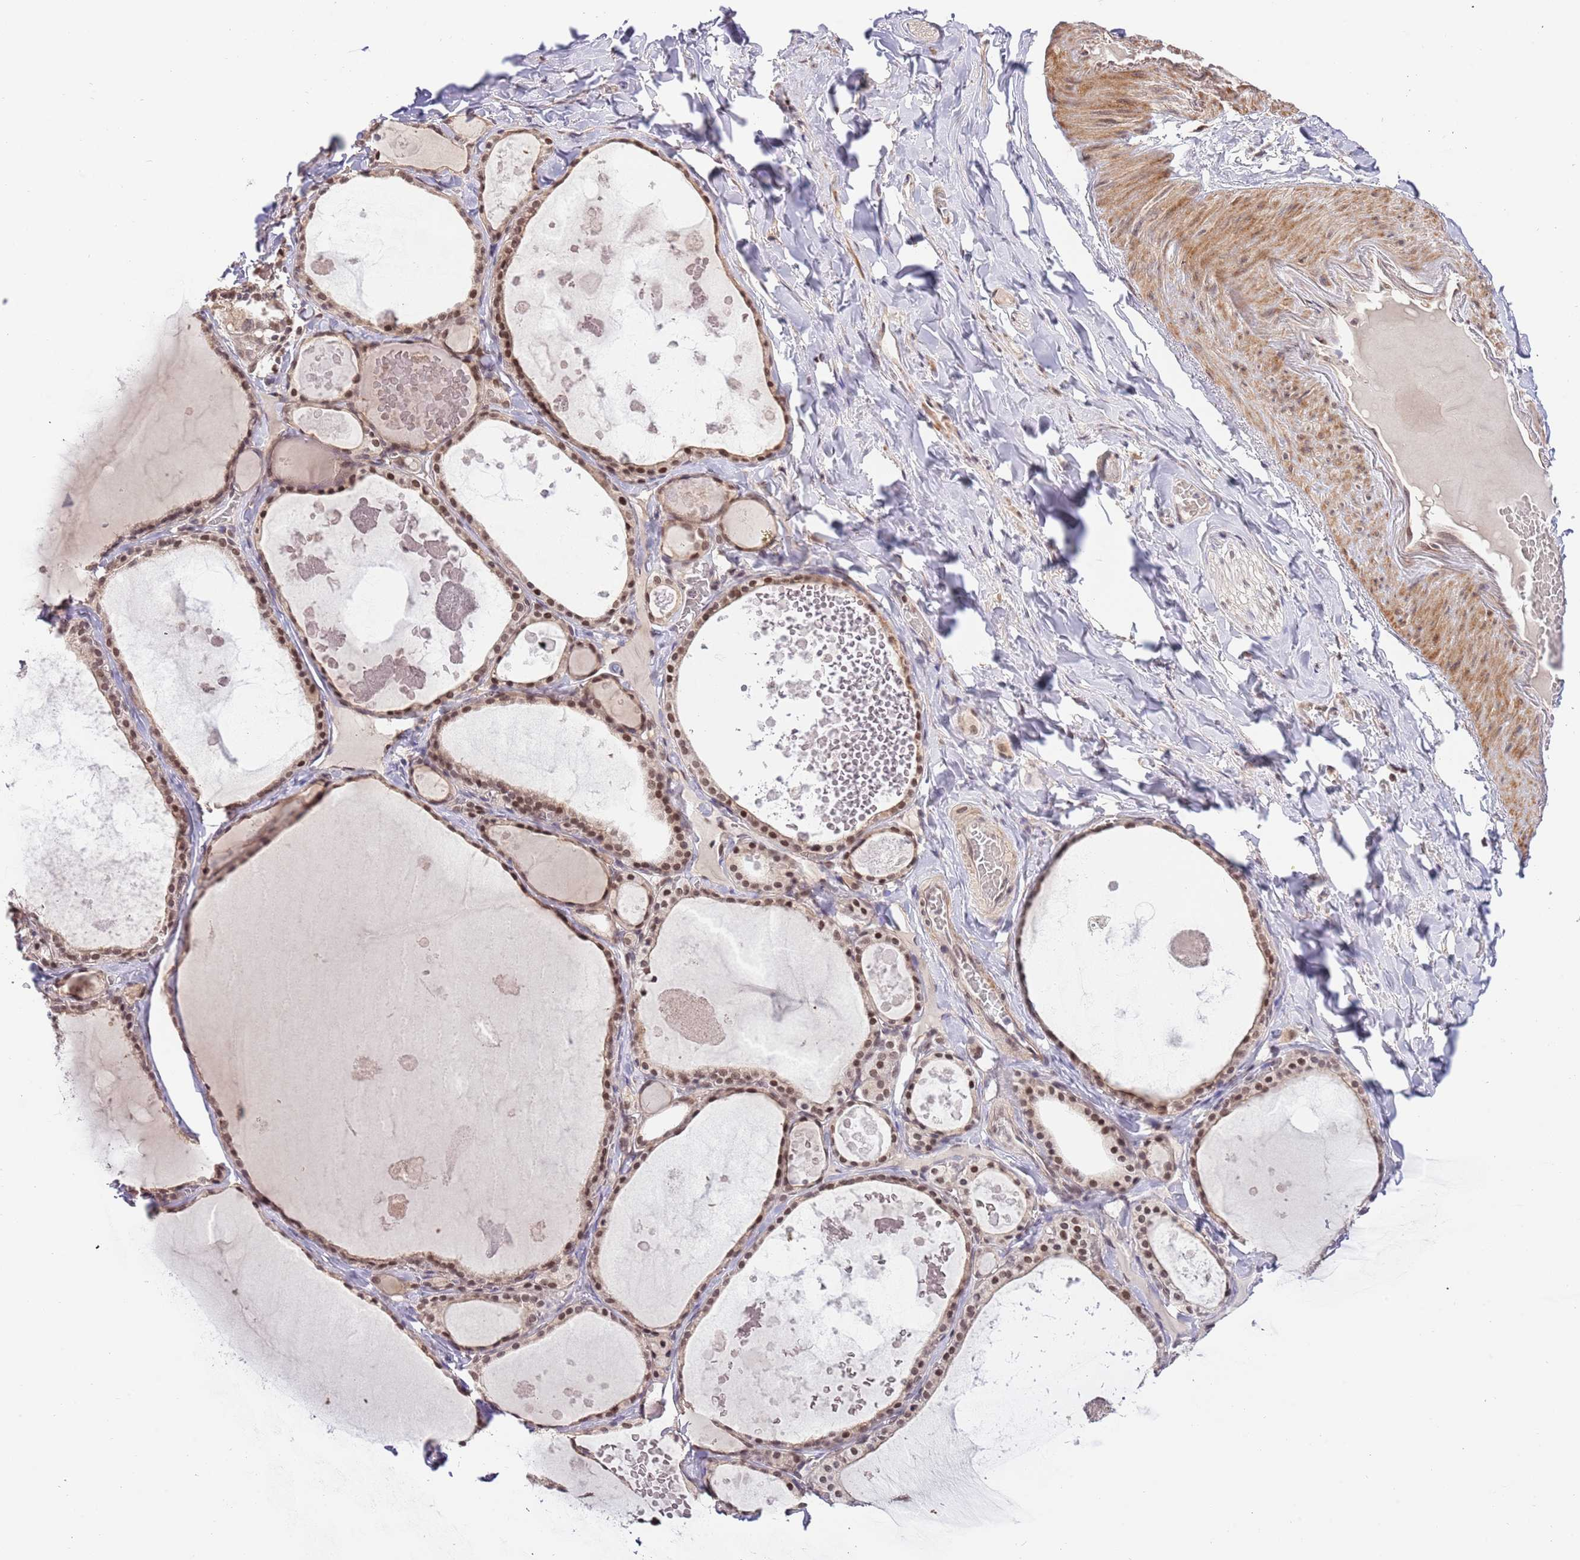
{"staining": {"intensity": "moderate", "quantity": "25%-75%", "location": "cytoplasmic/membranous,nuclear"}, "tissue": "thyroid gland", "cell_type": "Glandular cells", "image_type": "normal", "snomed": [{"axis": "morphology", "description": "Normal tissue, NOS"}, {"axis": "topography", "description": "Thyroid gland"}], "caption": "A histopathology image of human thyroid gland stained for a protein displays moderate cytoplasmic/membranous,nuclear brown staining in glandular cells.", "gene": "RIF1", "patient": {"sex": "male", "age": 56}}